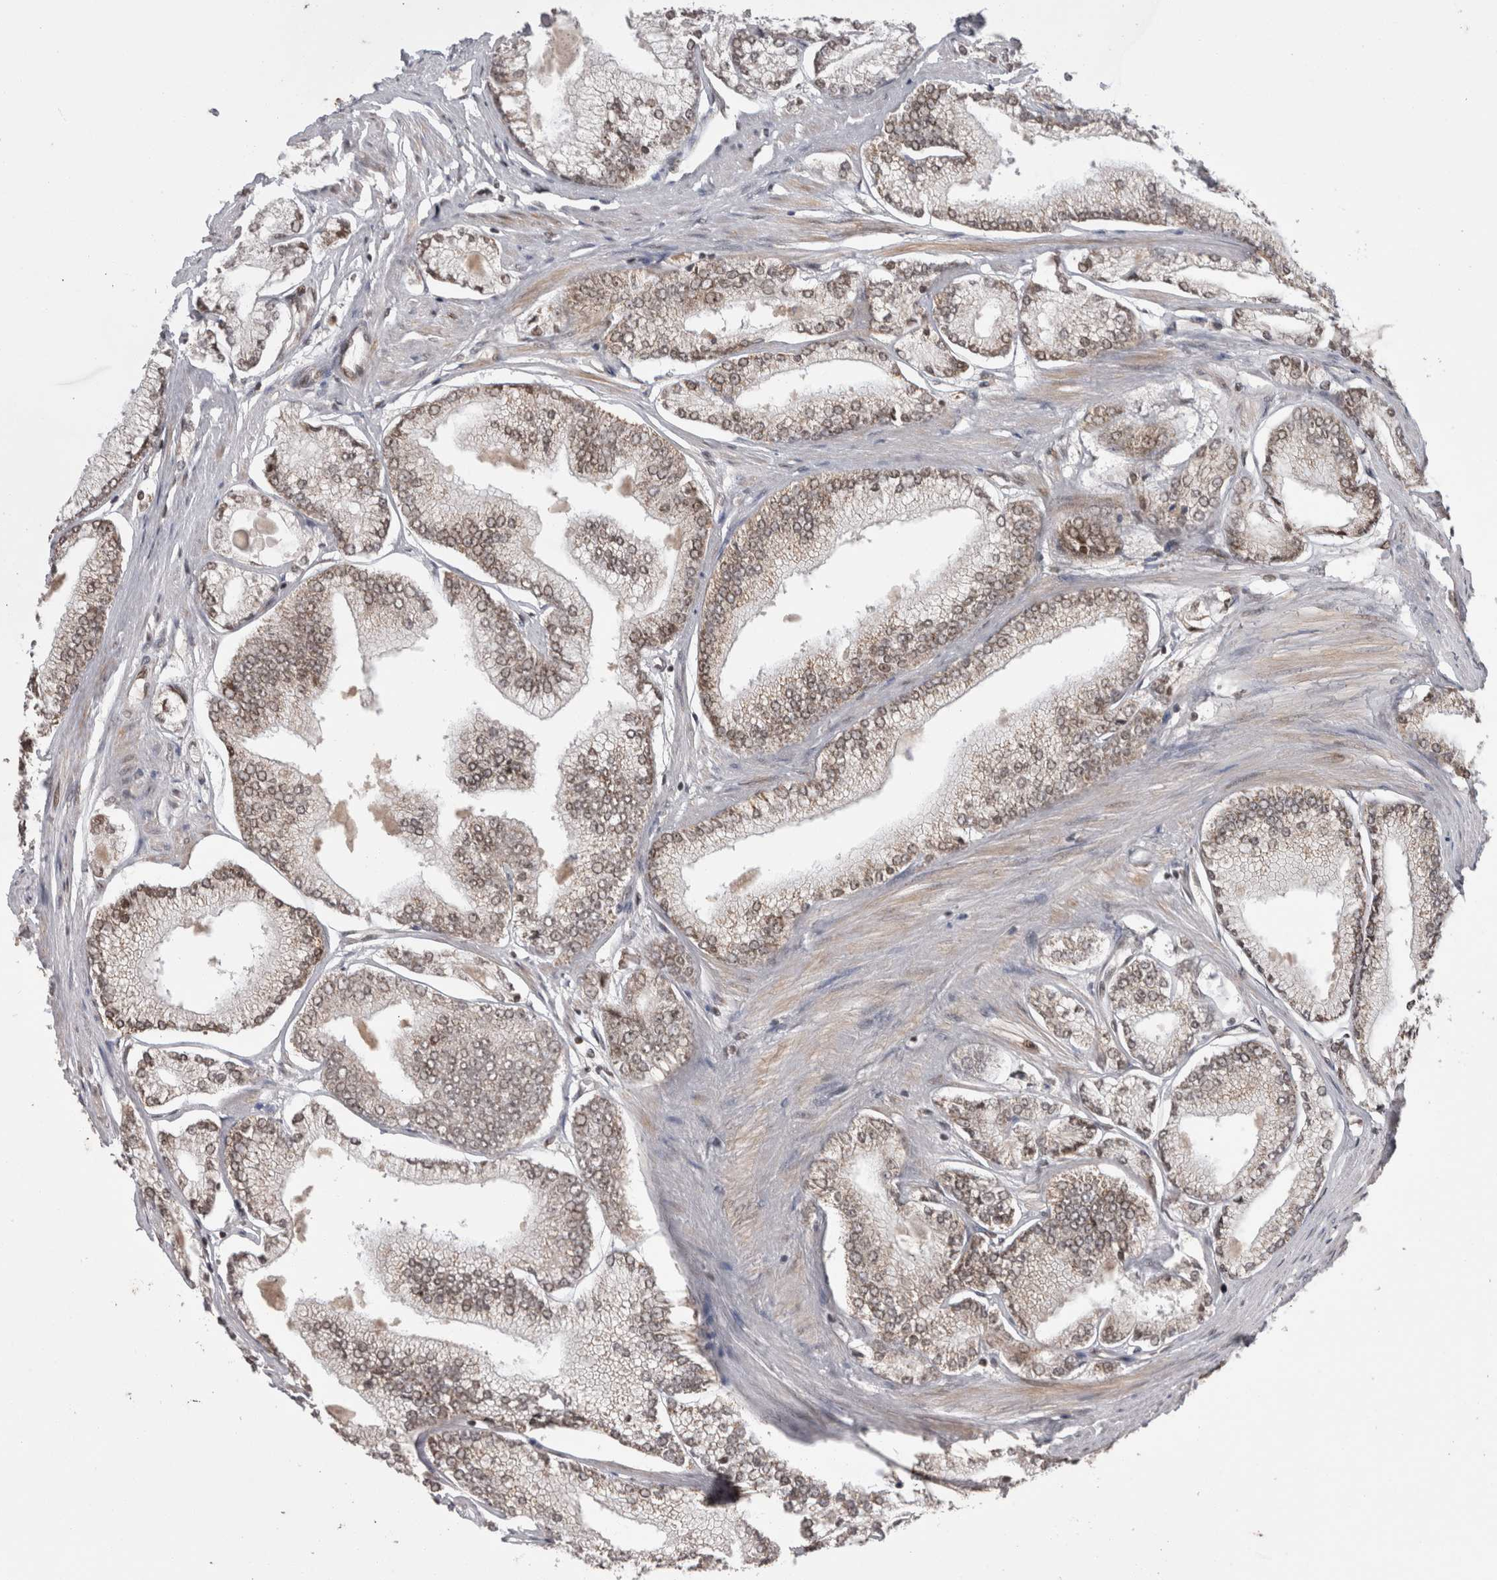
{"staining": {"intensity": "weak", "quantity": "<25%", "location": "nuclear"}, "tissue": "prostate cancer", "cell_type": "Tumor cells", "image_type": "cancer", "snomed": [{"axis": "morphology", "description": "Adenocarcinoma, Low grade"}, {"axis": "topography", "description": "Prostate"}], "caption": "IHC histopathology image of neoplastic tissue: prostate cancer (adenocarcinoma (low-grade)) stained with DAB (3,3'-diaminobenzidine) shows no significant protein positivity in tumor cells. (Brightfield microscopy of DAB (3,3'-diaminobenzidine) immunohistochemistry at high magnification).", "gene": "CPSF2", "patient": {"sex": "male", "age": 52}}